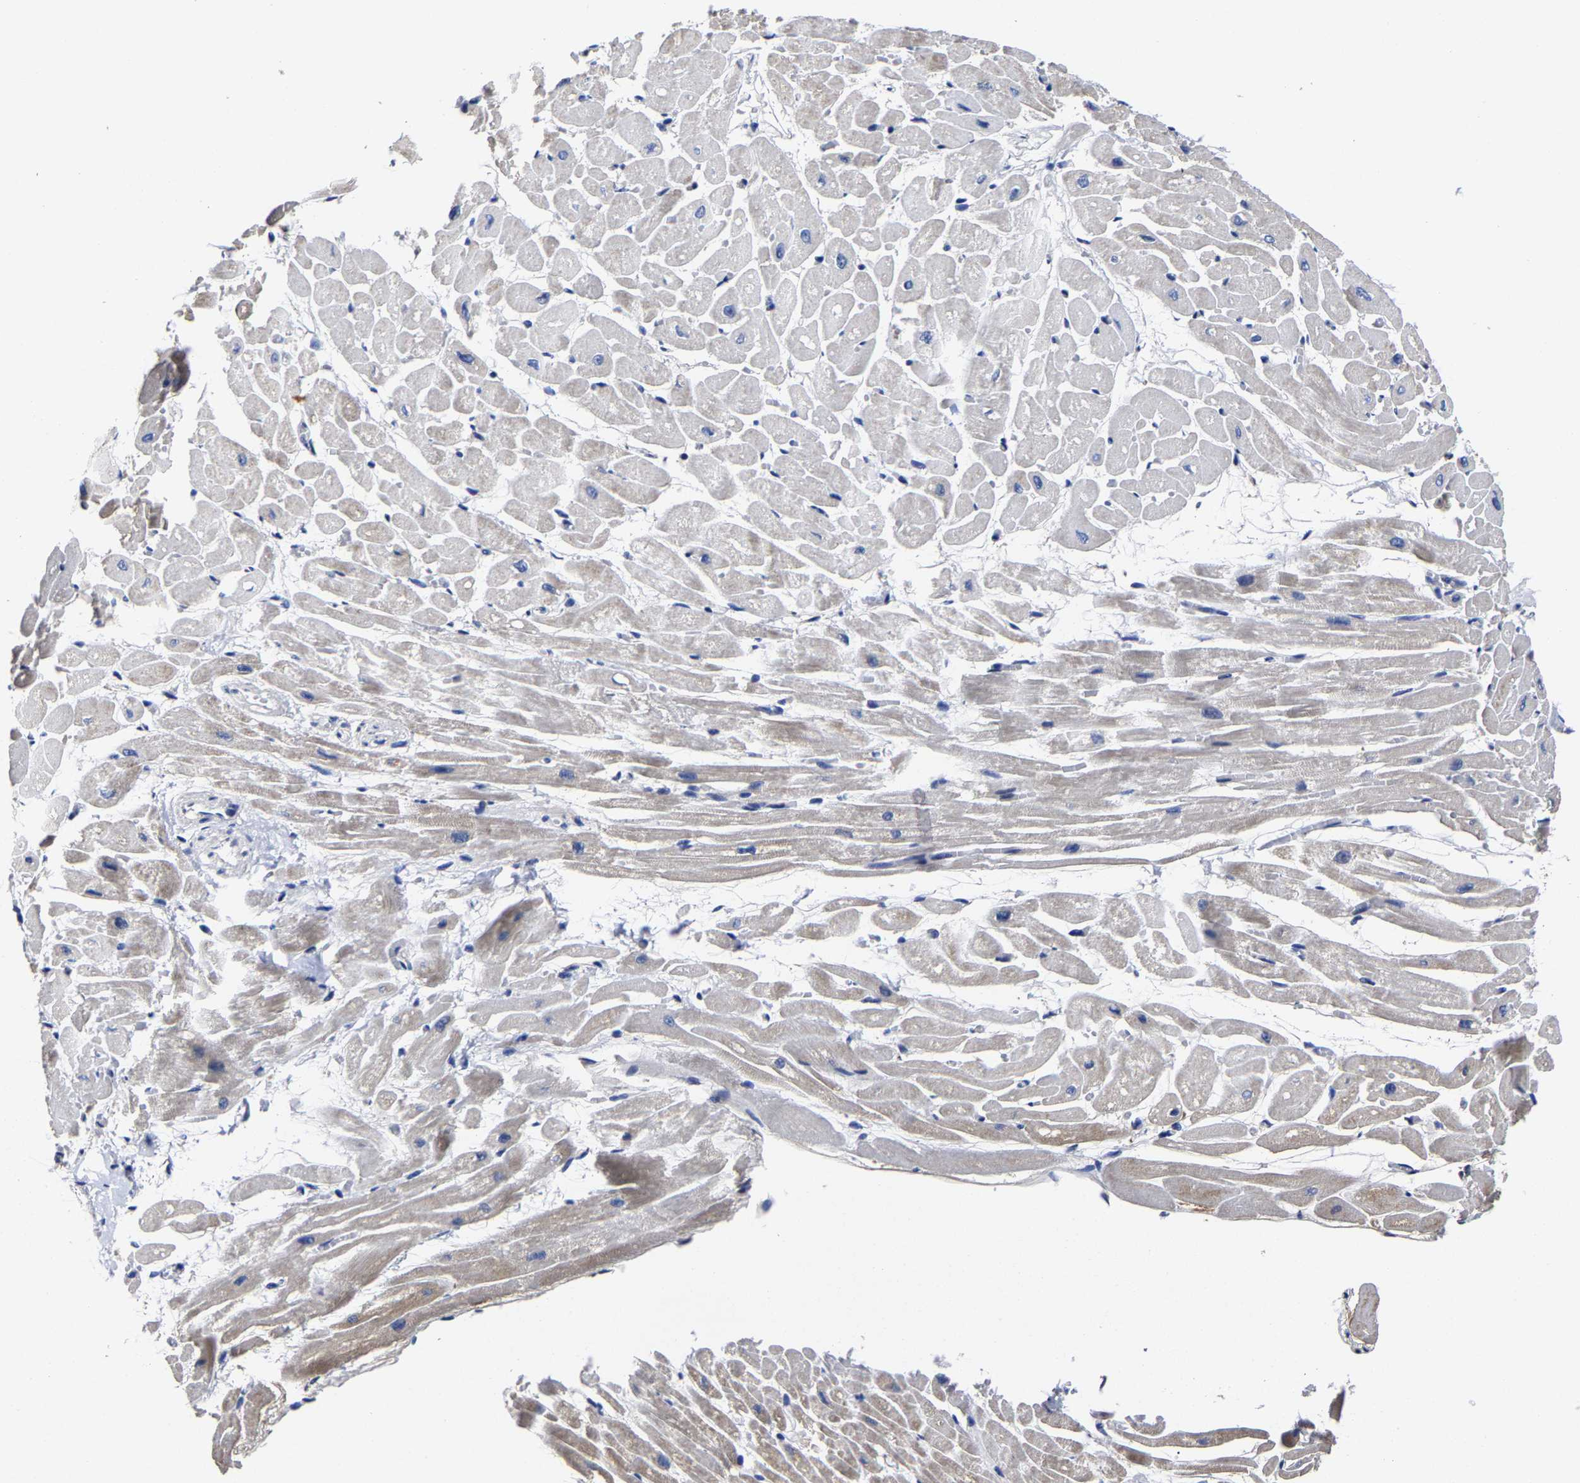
{"staining": {"intensity": "weak", "quantity": "<25%", "location": "cytoplasmic/membranous"}, "tissue": "heart muscle", "cell_type": "Cardiomyocytes", "image_type": "normal", "snomed": [{"axis": "morphology", "description": "Normal tissue, NOS"}, {"axis": "topography", "description": "Heart"}], "caption": "The immunohistochemistry image has no significant positivity in cardiomyocytes of heart muscle.", "gene": "AASS", "patient": {"sex": "male", "age": 45}}